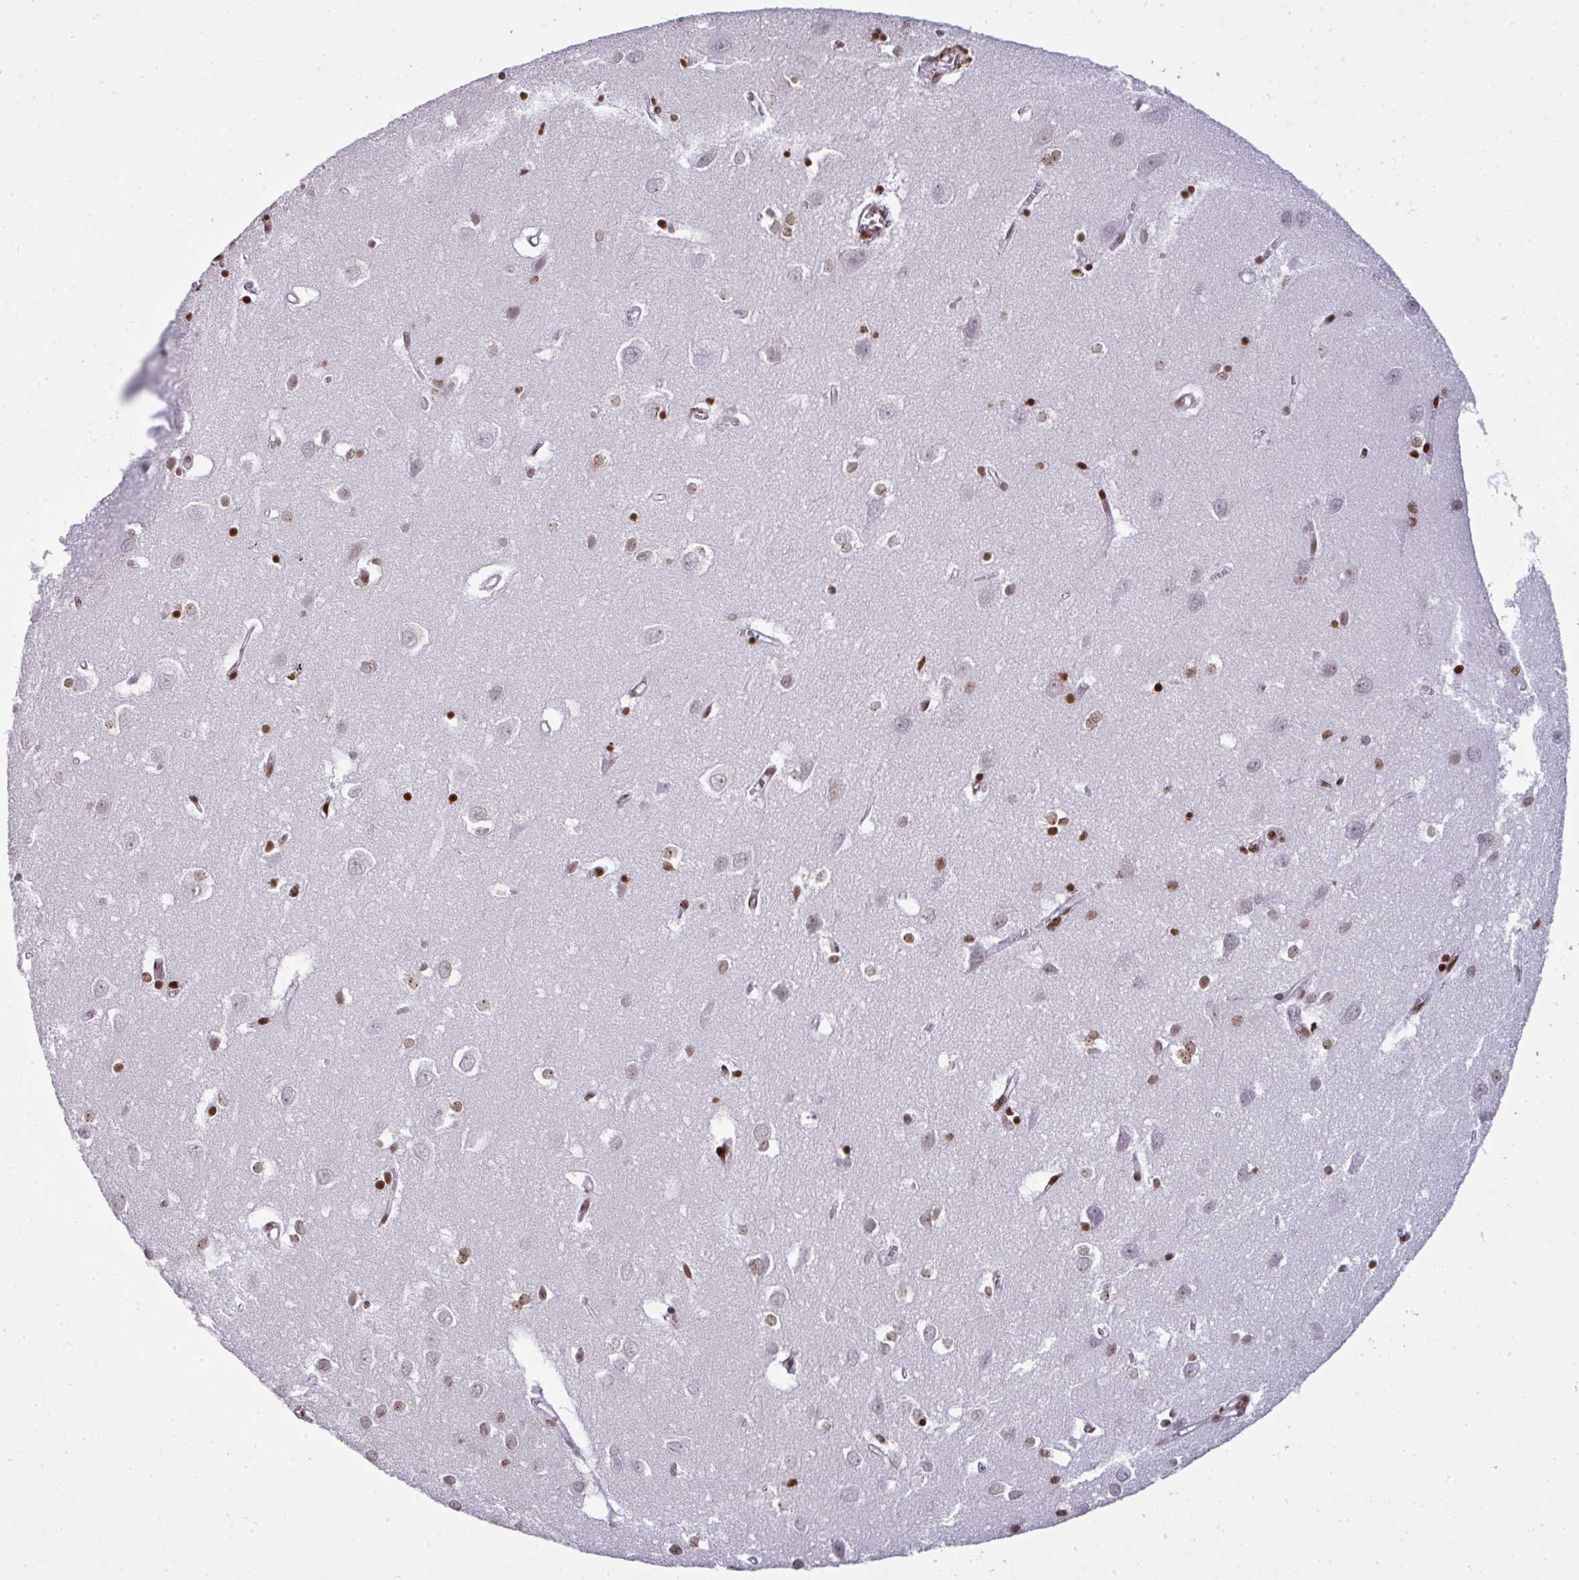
{"staining": {"intensity": "moderate", "quantity": ">75%", "location": "nuclear"}, "tissue": "cerebral cortex", "cell_type": "Endothelial cells", "image_type": "normal", "snomed": [{"axis": "morphology", "description": "Normal tissue, NOS"}, {"axis": "topography", "description": "Cerebral cortex"}], "caption": "Immunohistochemistry (IHC) (DAB) staining of benign cerebral cortex reveals moderate nuclear protein positivity in about >75% of endothelial cells.", "gene": "RASL11A", "patient": {"sex": "male", "age": 70}}